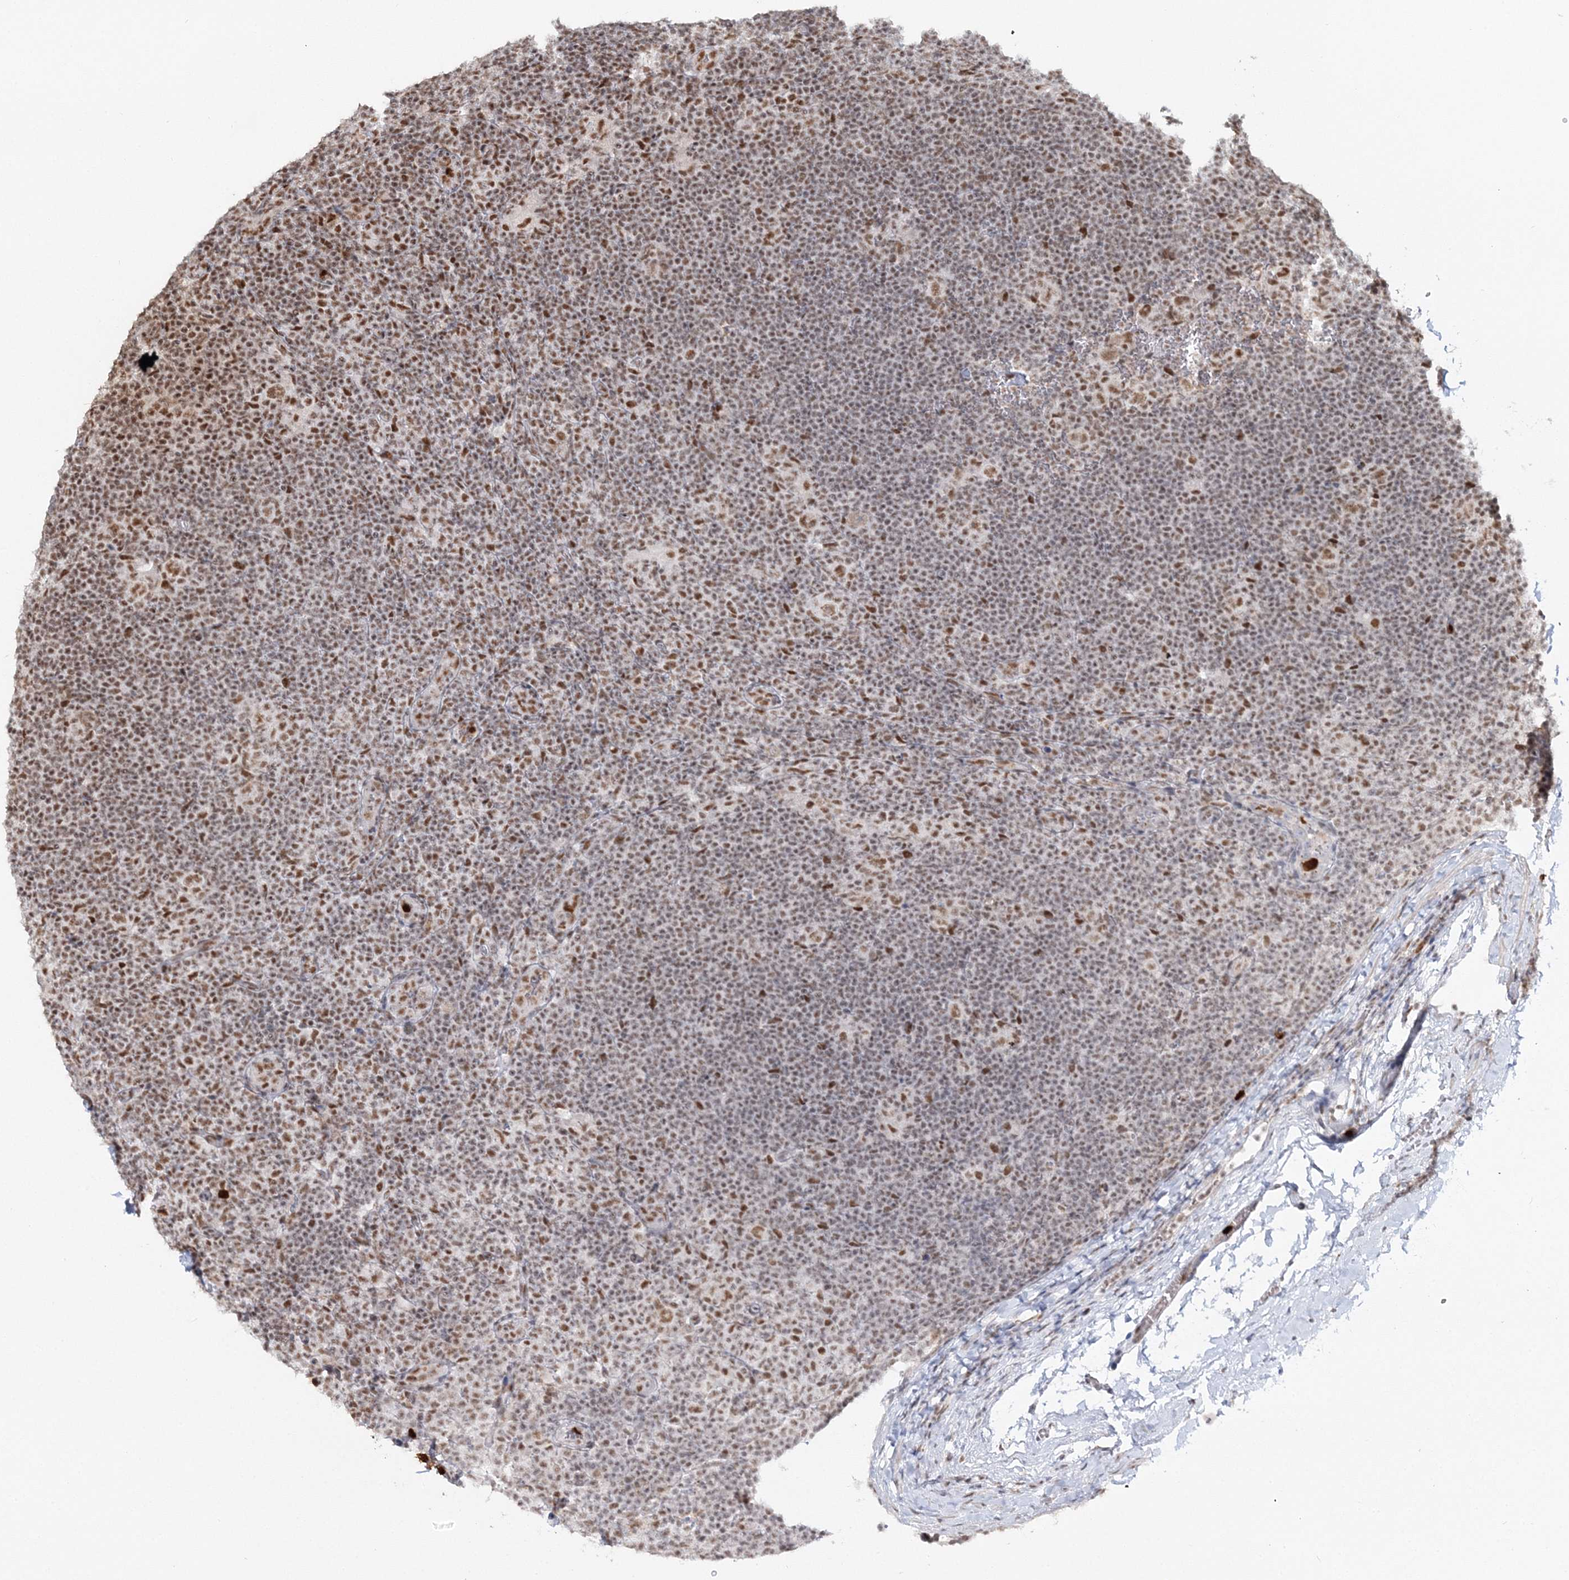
{"staining": {"intensity": "moderate", "quantity": ">75%", "location": "nuclear"}, "tissue": "lymphoma", "cell_type": "Tumor cells", "image_type": "cancer", "snomed": [{"axis": "morphology", "description": "Hodgkin's disease, NOS"}, {"axis": "topography", "description": "Lymph node"}], "caption": "Human lymphoma stained with a brown dye shows moderate nuclear positive expression in about >75% of tumor cells.", "gene": "QRICH1", "patient": {"sex": "female", "age": 57}}